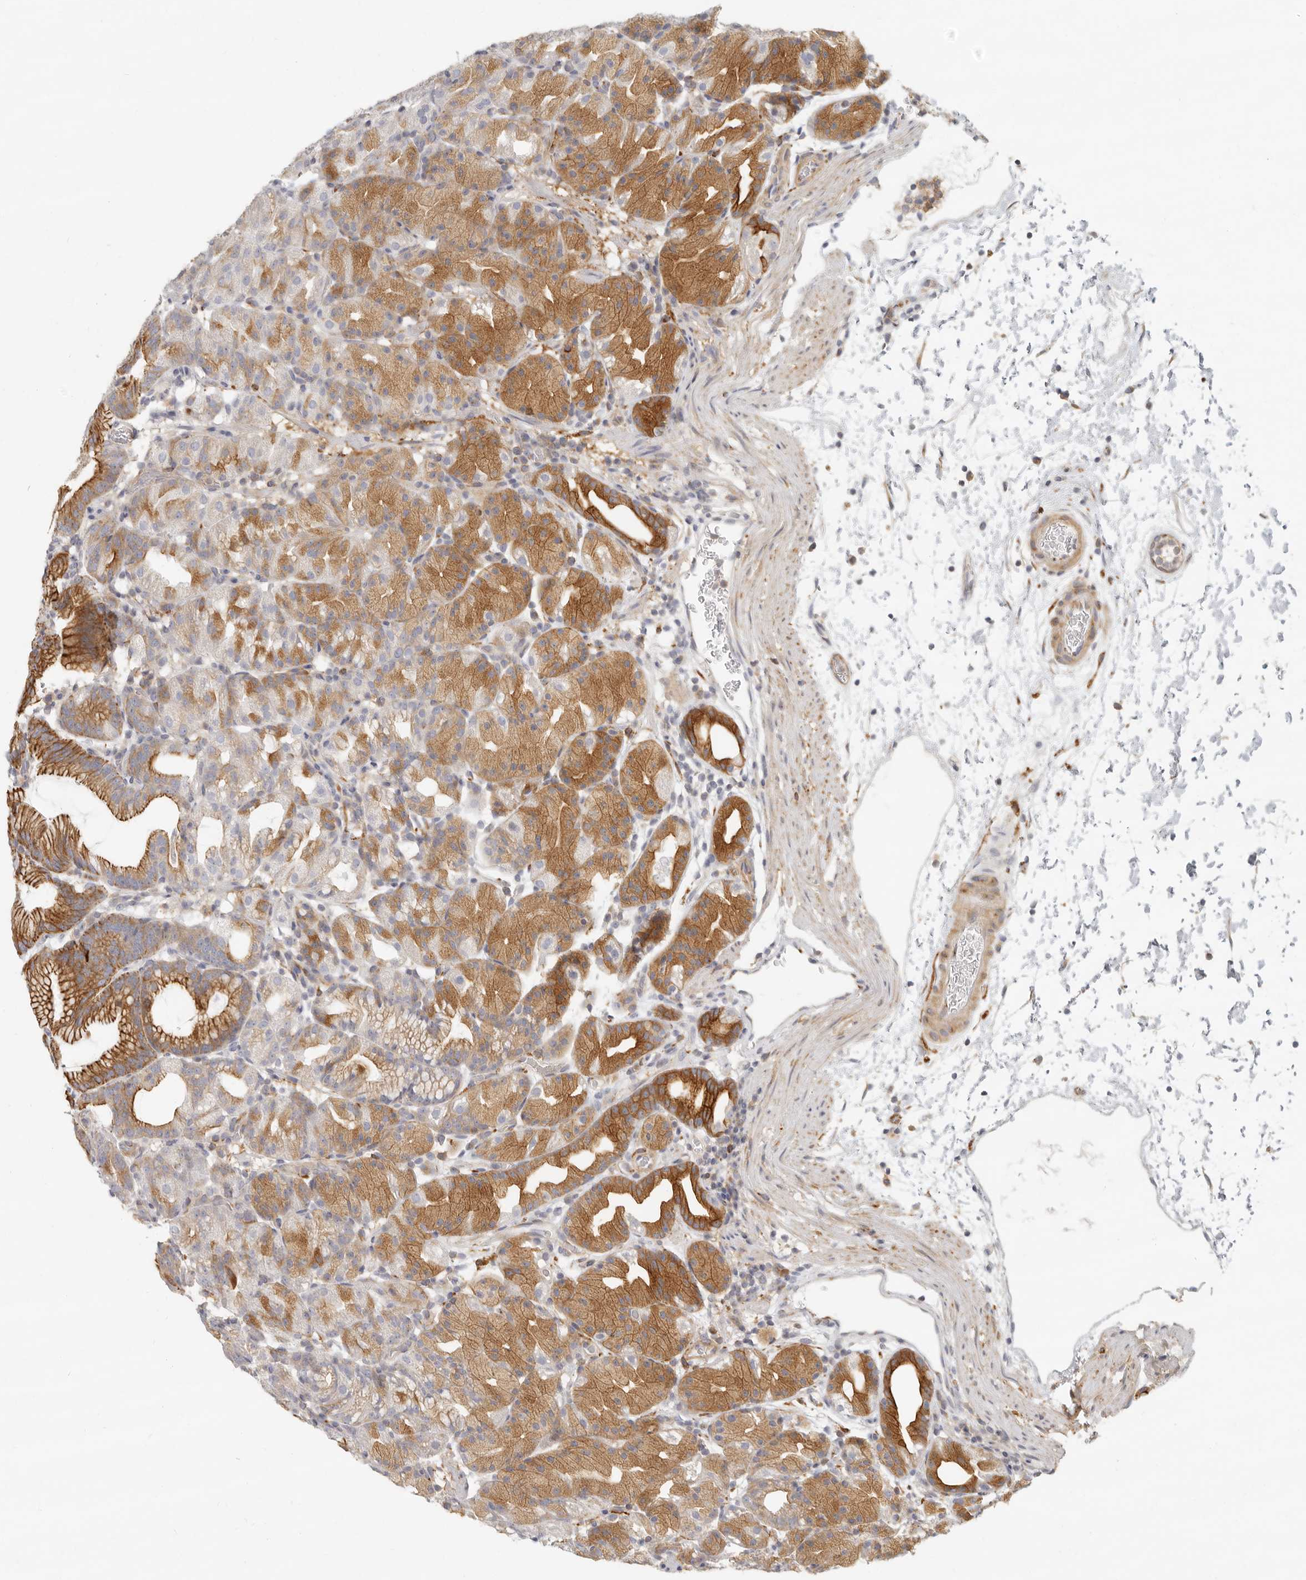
{"staining": {"intensity": "strong", "quantity": "25%-75%", "location": "cytoplasmic/membranous"}, "tissue": "stomach", "cell_type": "Glandular cells", "image_type": "normal", "snomed": [{"axis": "morphology", "description": "Normal tissue, NOS"}, {"axis": "topography", "description": "Stomach, upper"}], "caption": "A micrograph of stomach stained for a protein demonstrates strong cytoplasmic/membranous brown staining in glandular cells.", "gene": "NIBAN1", "patient": {"sex": "male", "age": 48}}